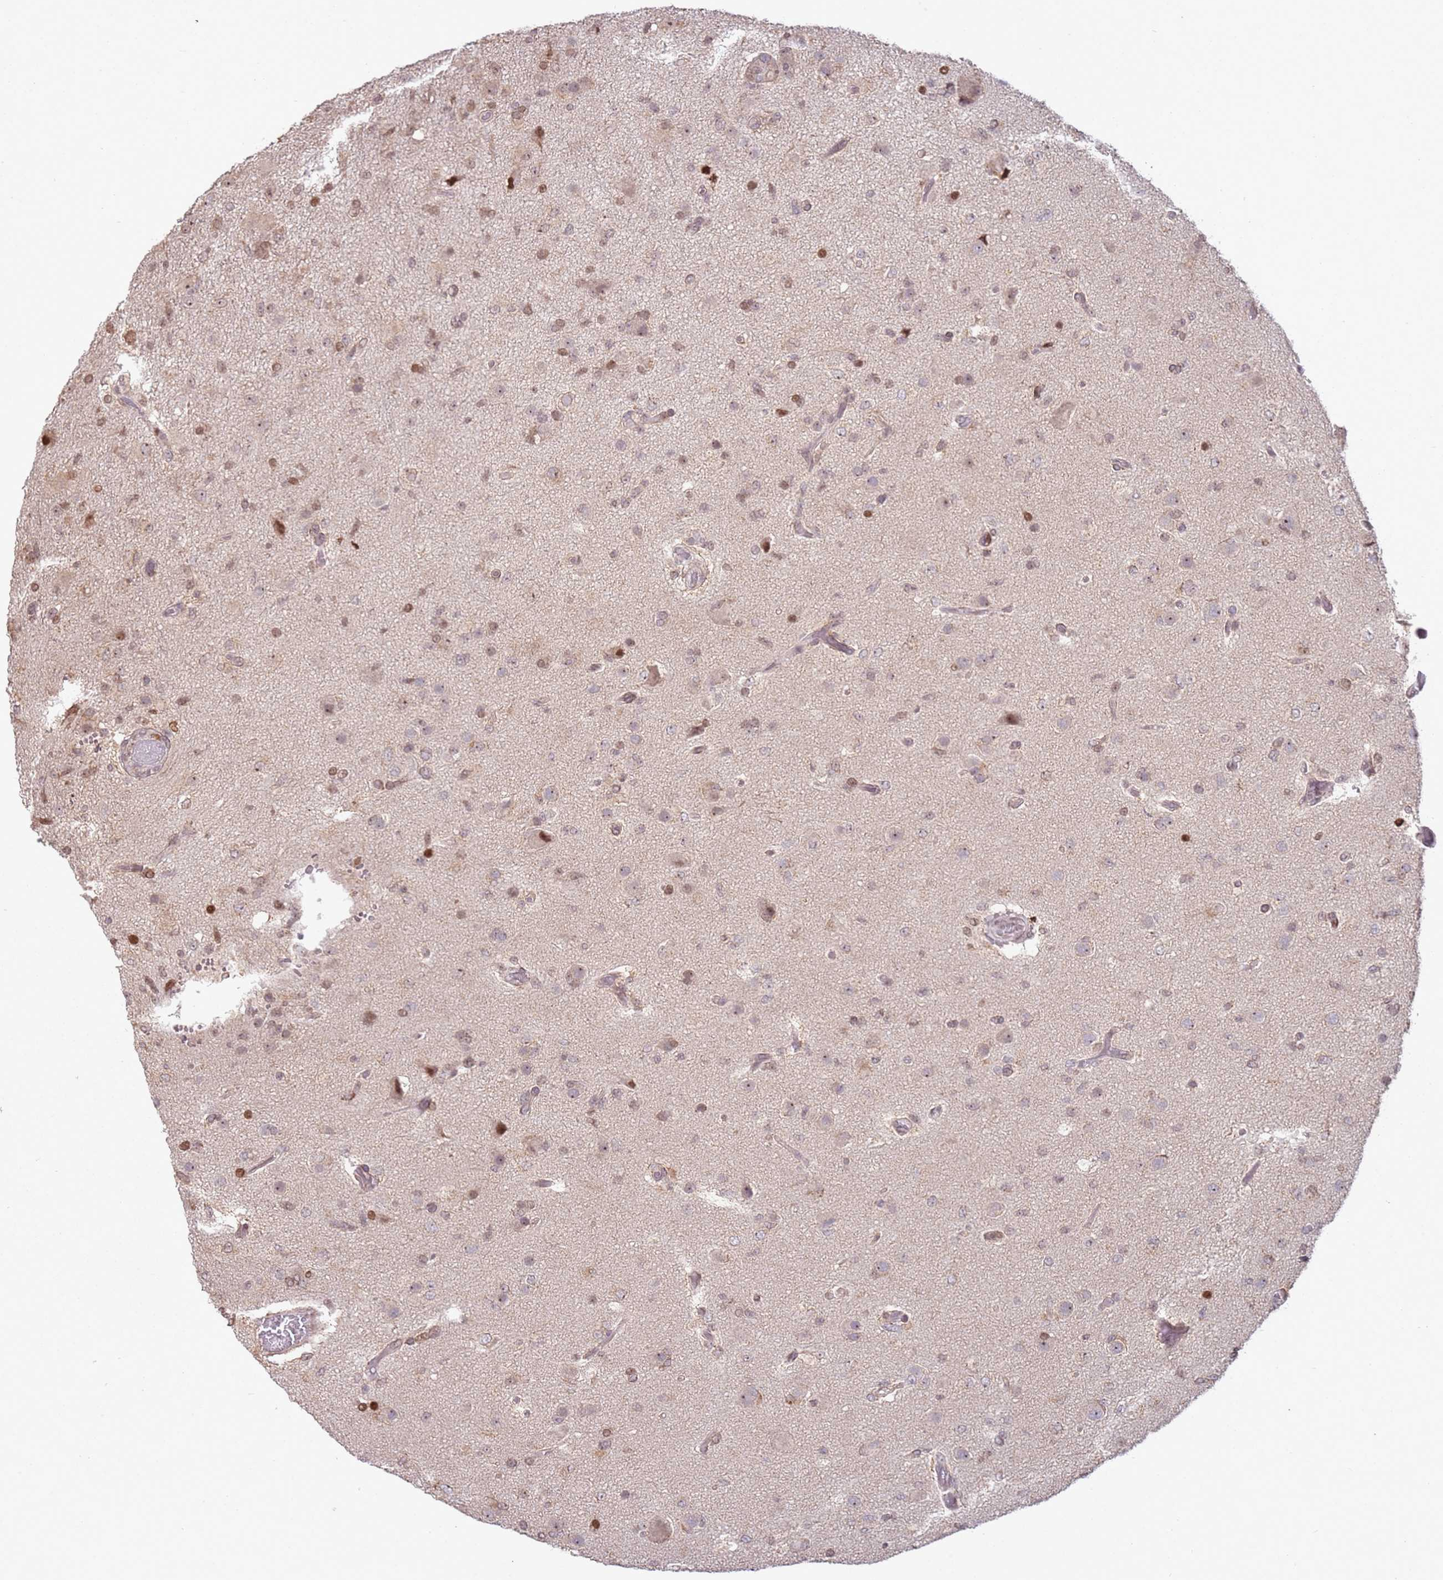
{"staining": {"intensity": "moderate", "quantity": ">75%", "location": "cytoplasmic/membranous,nuclear"}, "tissue": "glioma", "cell_type": "Tumor cells", "image_type": "cancer", "snomed": [{"axis": "morphology", "description": "Glioma, malignant, High grade"}, {"axis": "topography", "description": "Brain"}], "caption": "Immunohistochemistry histopathology image of high-grade glioma (malignant) stained for a protein (brown), which displays medium levels of moderate cytoplasmic/membranous and nuclear positivity in approximately >75% of tumor cells.", "gene": "SCAF1", "patient": {"sex": "female", "age": 74}}